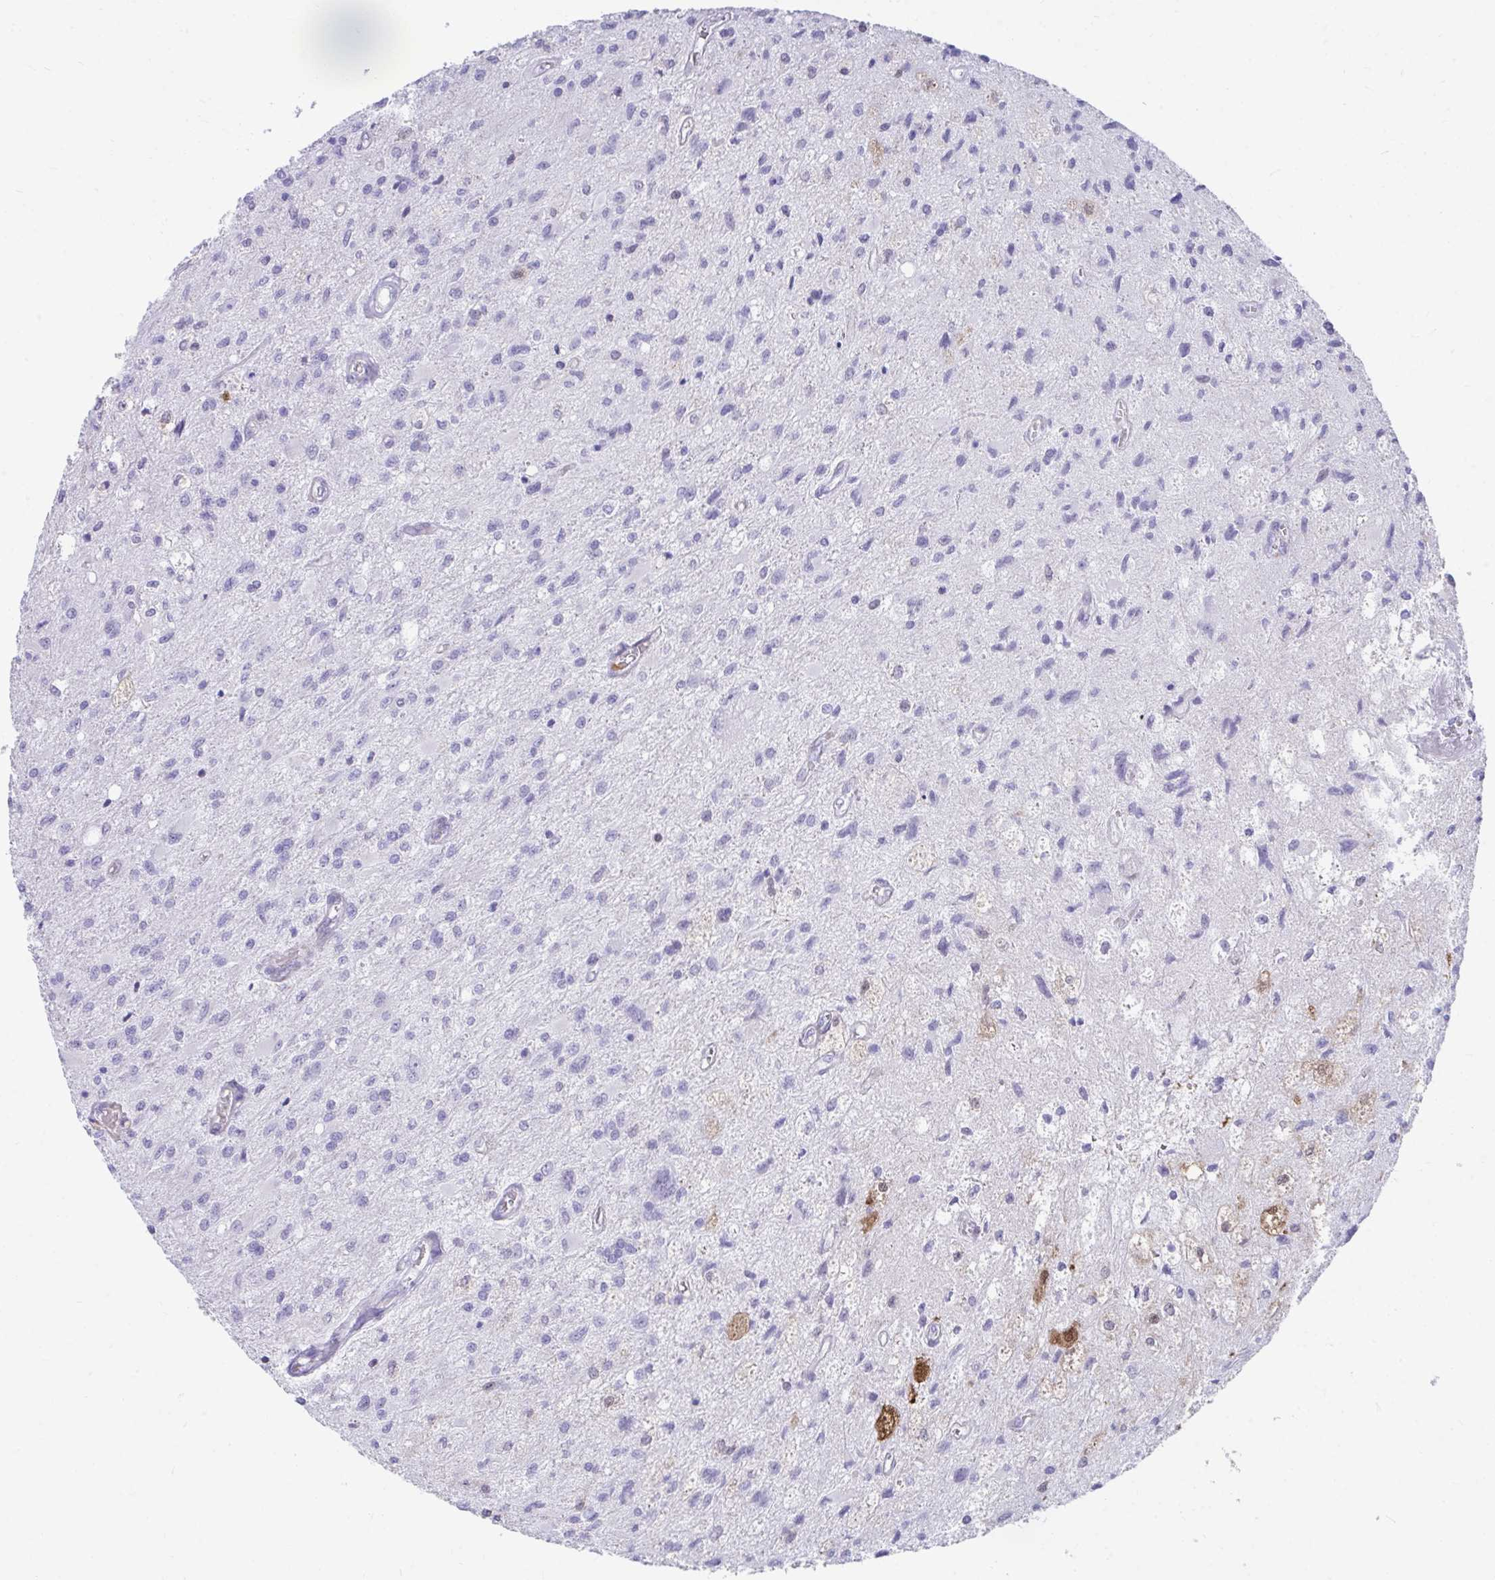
{"staining": {"intensity": "negative", "quantity": "none", "location": "none"}, "tissue": "glioma", "cell_type": "Tumor cells", "image_type": "cancer", "snomed": [{"axis": "morphology", "description": "Glioma, malignant, High grade"}, {"axis": "topography", "description": "Brain"}], "caption": "Protein analysis of malignant glioma (high-grade) displays no significant positivity in tumor cells.", "gene": "CSTB", "patient": {"sex": "female", "age": 70}}